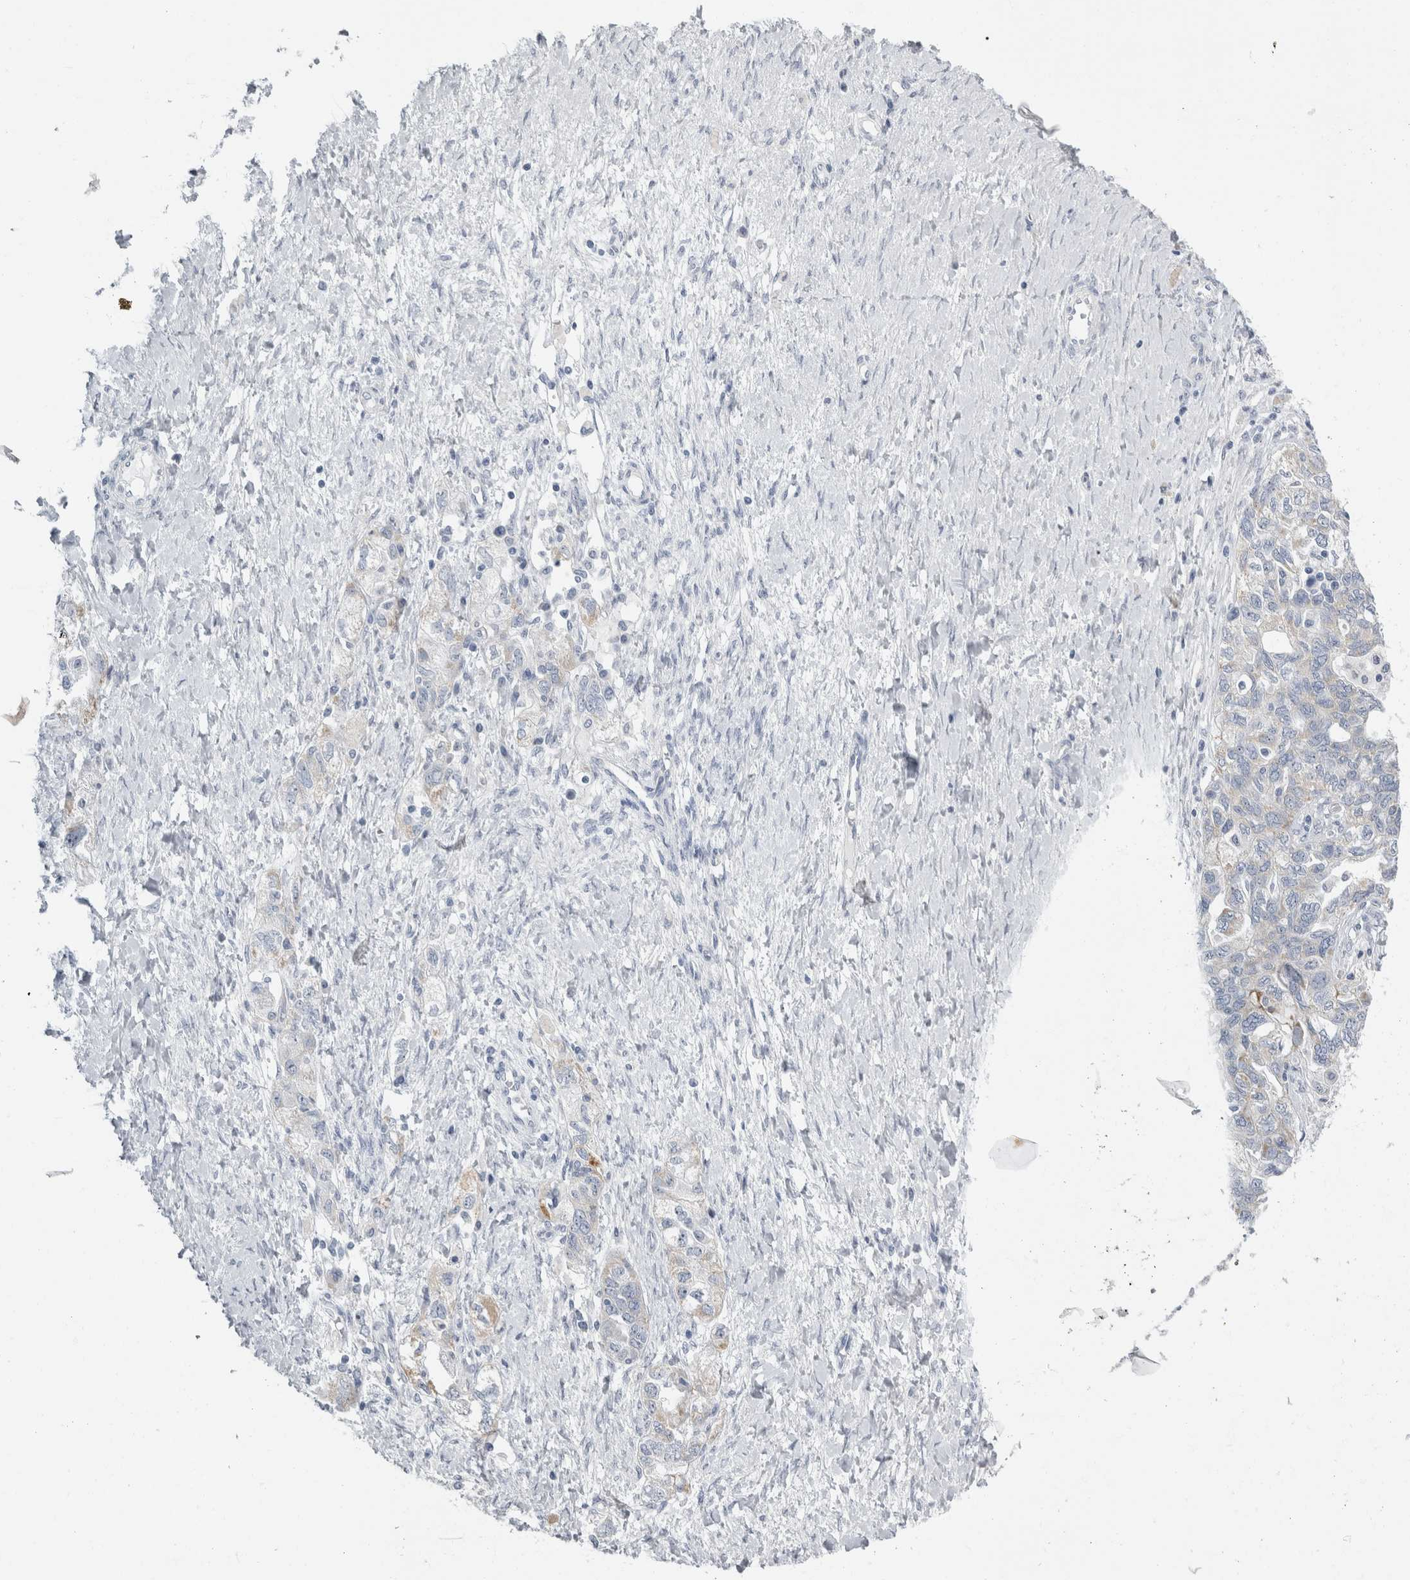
{"staining": {"intensity": "weak", "quantity": "<25%", "location": "cytoplasmic/membranous"}, "tissue": "ovarian cancer", "cell_type": "Tumor cells", "image_type": "cancer", "snomed": [{"axis": "morphology", "description": "Carcinoma, NOS"}, {"axis": "morphology", "description": "Cystadenocarcinoma, serous, NOS"}, {"axis": "topography", "description": "Ovary"}], "caption": "Serous cystadenocarcinoma (ovarian) was stained to show a protein in brown. There is no significant positivity in tumor cells.", "gene": "FXYD7", "patient": {"sex": "female", "age": 69}}